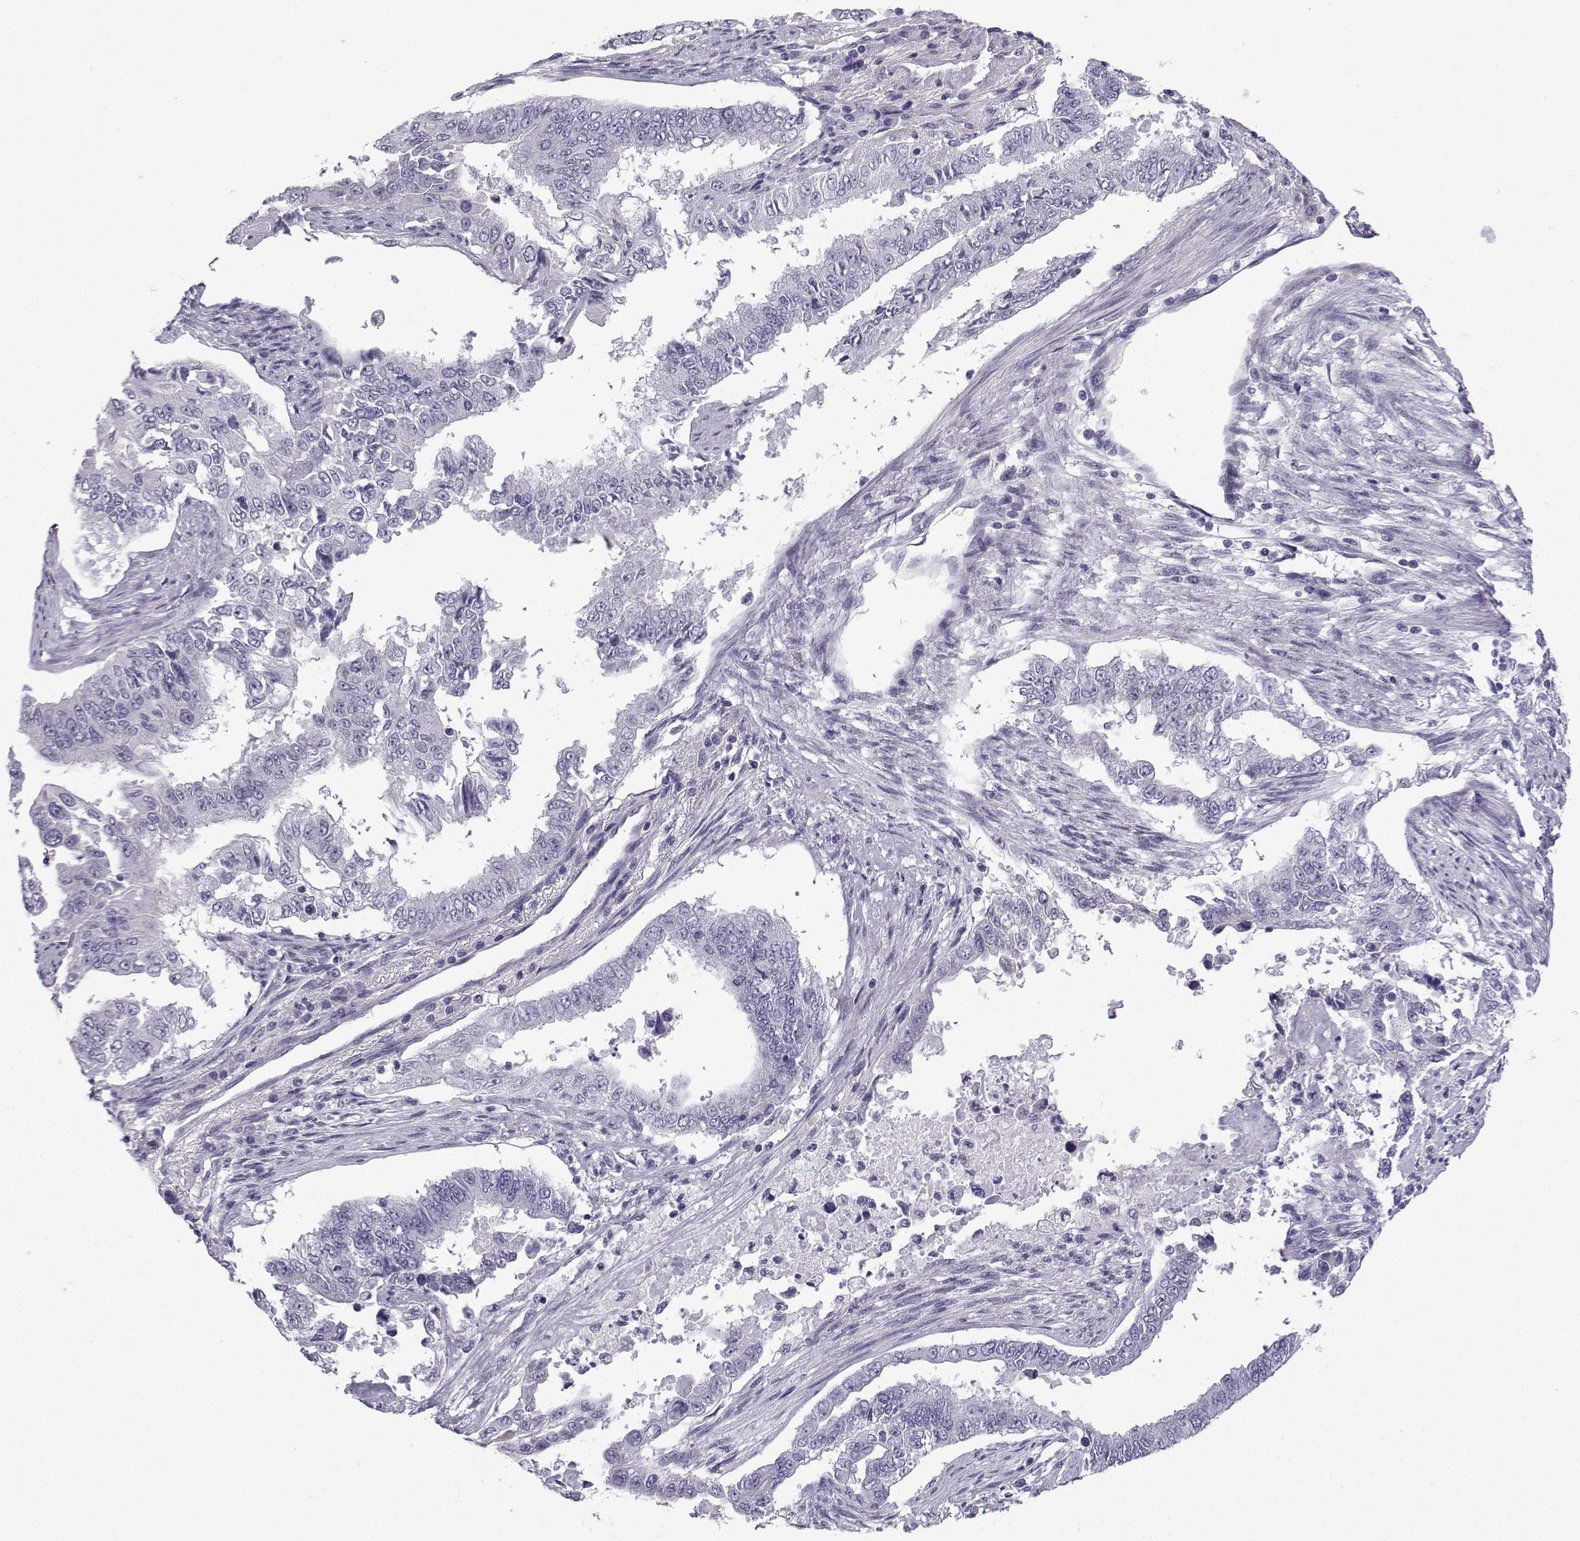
{"staining": {"intensity": "negative", "quantity": "none", "location": "none"}, "tissue": "endometrial cancer", "cell_type": "Tumor cells", "image_type": "cancer", "snomed": [{"axis": "morphology", "description": "Adenocarcinoma, NOS"}, {"axis": "topography", "description": "Uterus"}], "caption": "Immunohistochemistry (IHC) photomicrograph of neoplastic tissue: human adenocarcinoma (endometrial) stained with DAB (3,3'-diaminobenzidine) displays no significant protein staining in tumor cells. (DAB immunohistochemistry, high magnification).", "gene": "CFAP53", "patient": {"sex": "female", "age": 59}}